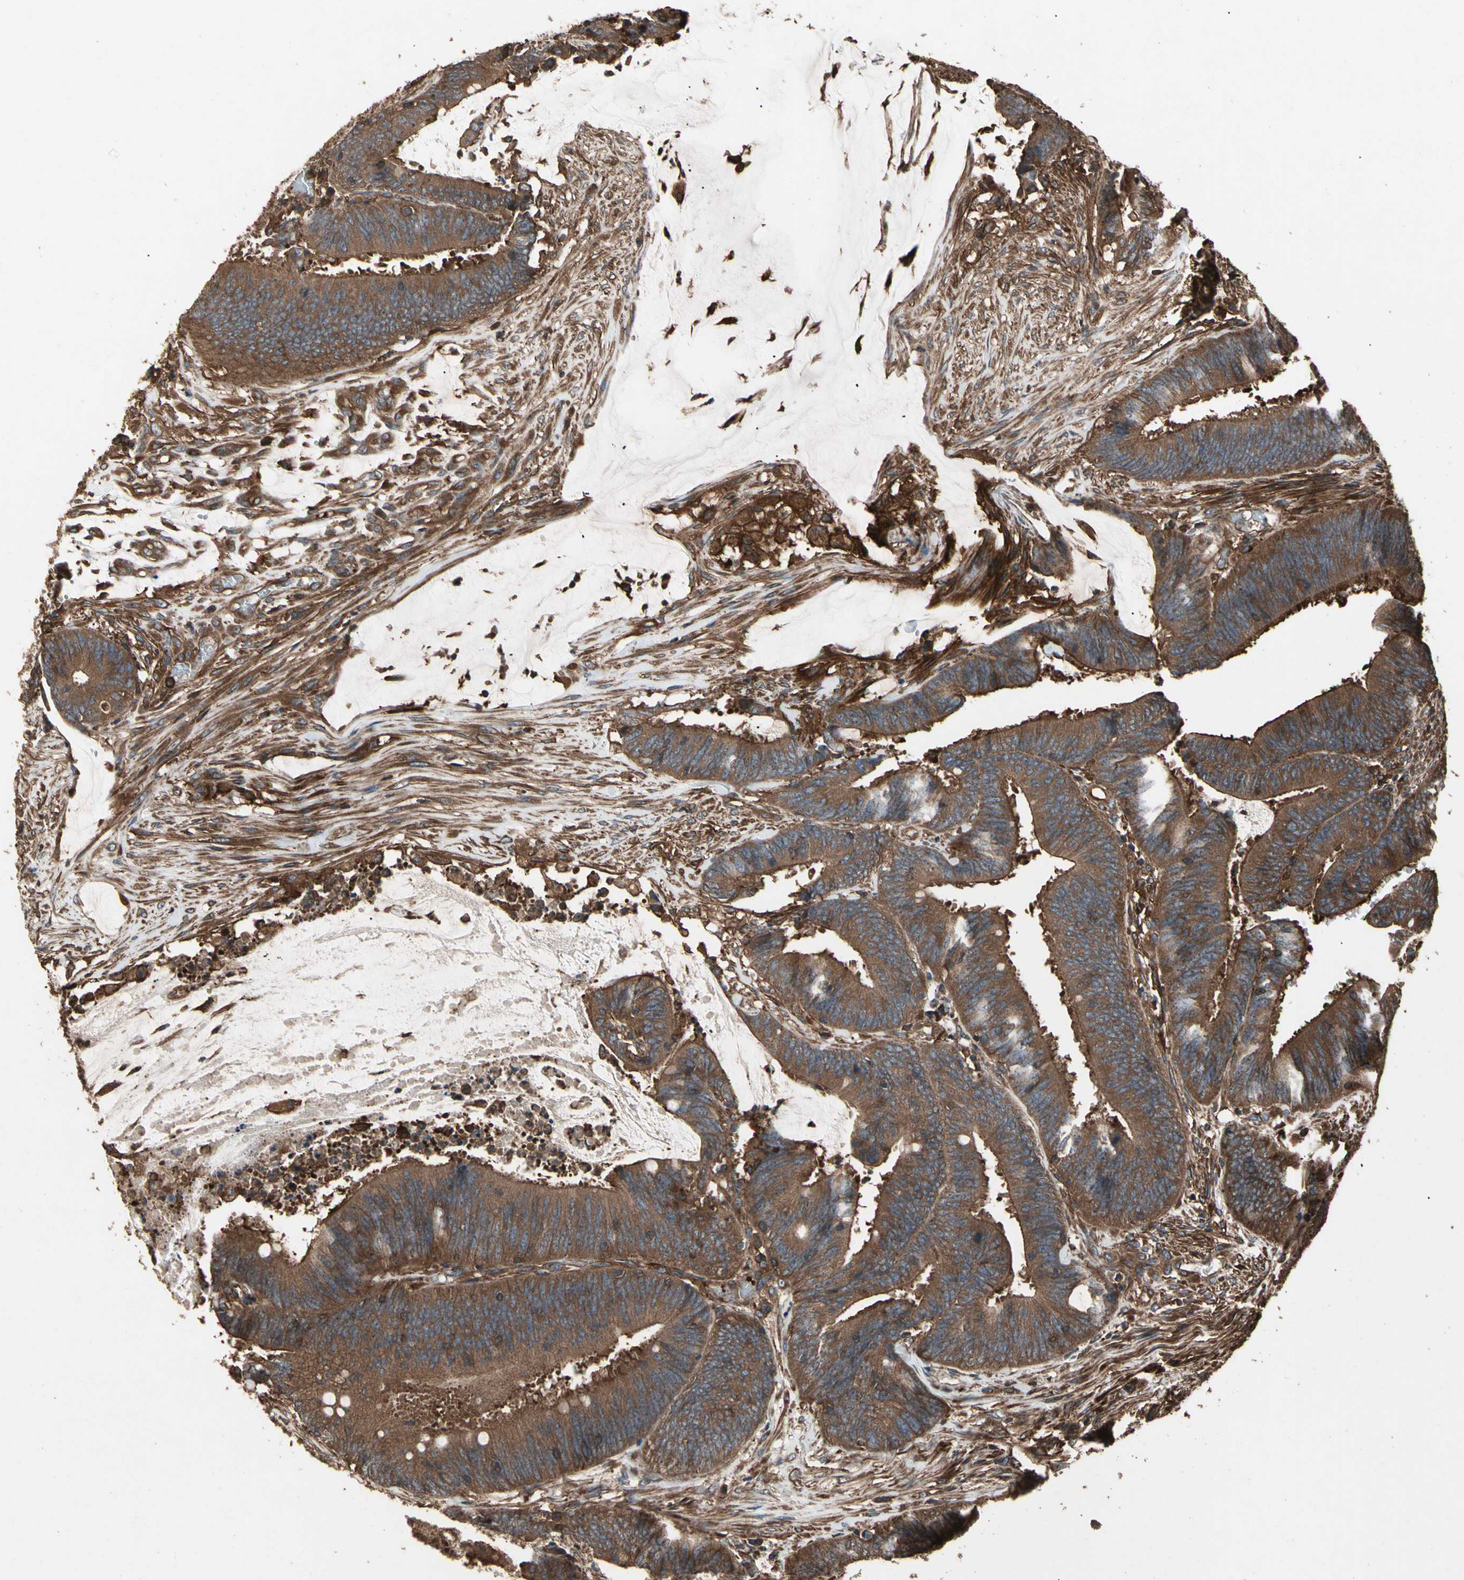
{"staining": {"intensity": "strong", "quantity": ">75%", "location": "cytoplasmic/membranous"}, "tissue": "colorectal cancer", "cell_type": "Tumor cells", "image_type": "cancer", "snomed": [{"axis": "morphology", "description": "Adenocarcinoma, NOS"}, {"axis": "topography", "description": "Rectum"}], "caption": "Colorectal cancer stained for a protein displays strong cytoplasmic/membranous positivity in tumor cells. The staining is performed using DAB brown chromogen to label protein expression. The nuclei are counter-stained blue using hematoxylin.", "gene": "AGBL2", "patient": {"sex": "female", "age": 66}}